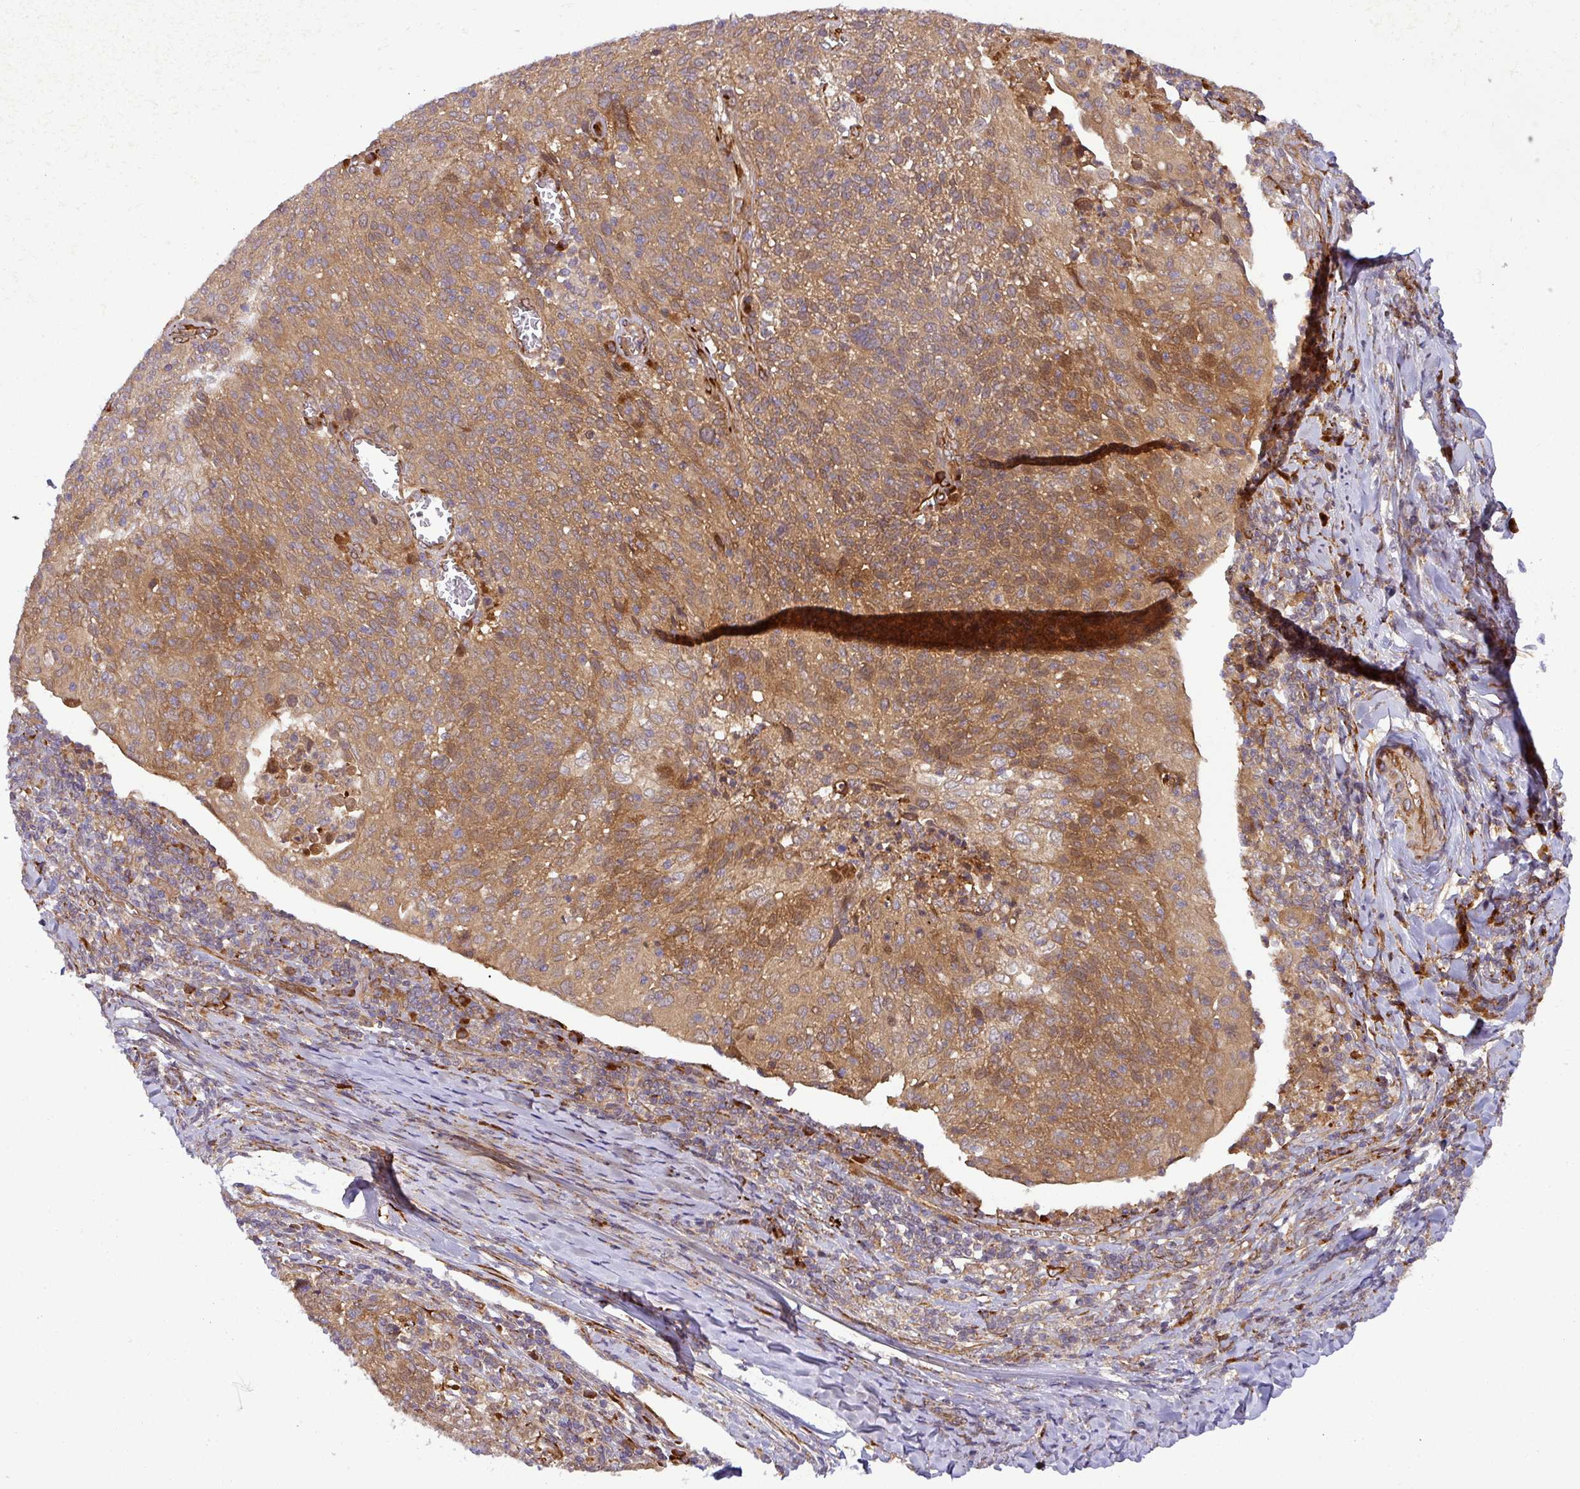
{"staining": {"intensity": "moderate", "quantity": ">75%", "location": "cytoplasmic/membranous"}, "tissue": "cervical cancer", "cell_type": "Tumor cells", "image_type": "cancer", "snomed": [{"axis": "morphology", "description": "Squamous cell carcinoma, NOS"}, {"axis": "topography", "description": "Cervix"}], "caption": "Immunohistochemistry (IHC) image of neoplastic tissue: human cervical squamous cell carcinoma stained using immunohistochemistry demonstrates medium levels of moderate protein expression localized specifically in the cytoplasmic/membranous of tumor cells, appearing as a cytoplasmic/membranous brown color.", "gene": "ART1", "patient": {"sex": "female", "age": 52}}